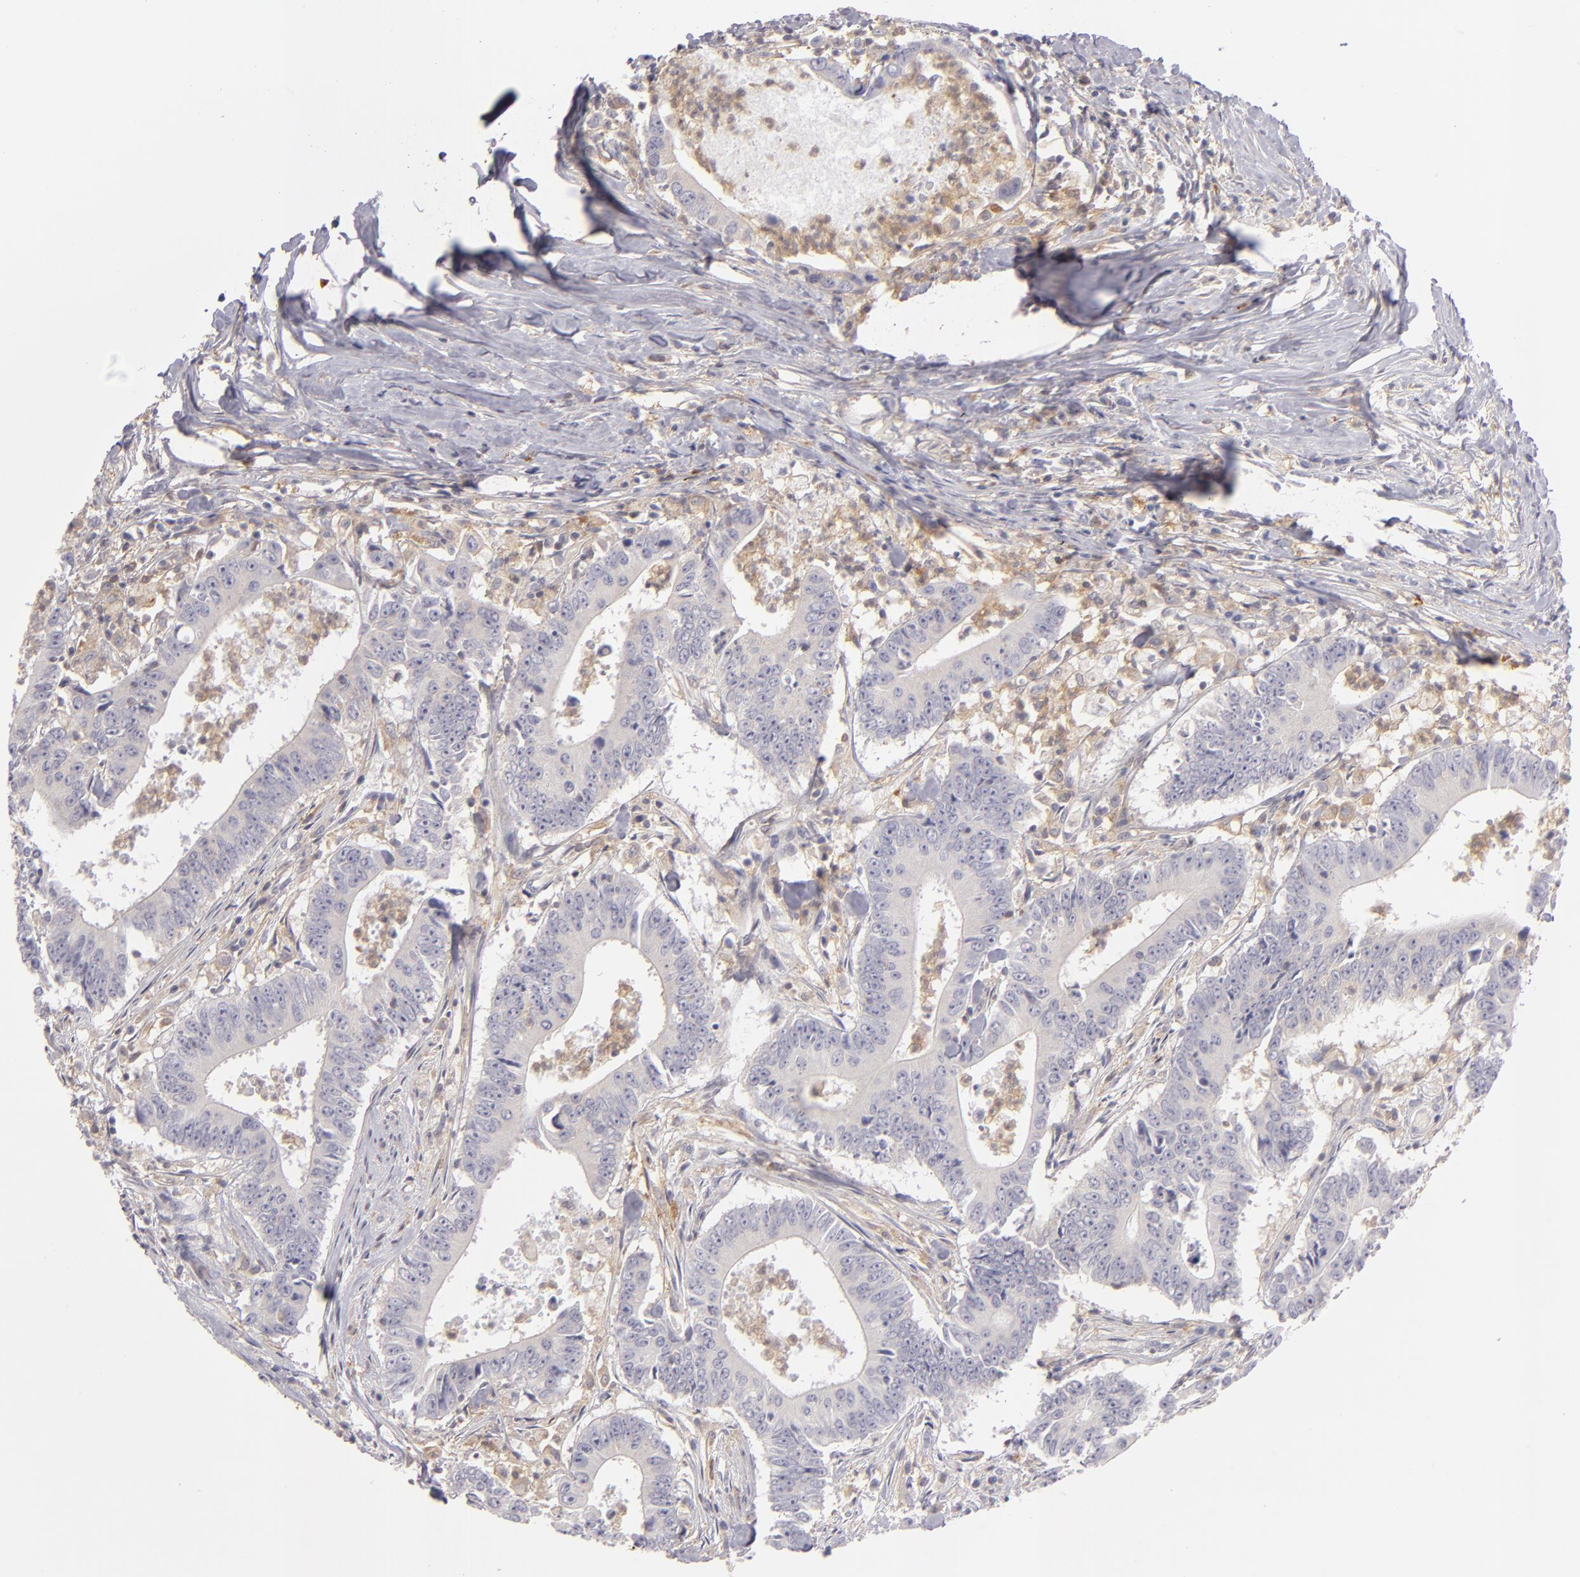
{"staining": {"intensity": "negative", "quantity": "none", "location": "none"}, "tissue": "colorectal cancer", "cell_type": "Tumor cells", "image_type": "cancer", "snomed": [{"axis": "morphology", "description": "Adenocarcinoma, NOS"}, {"axis": "topography", "description": "Colon"}], "caption": "The micrograph displays no staining of tumor cells in adenocarcinoma (colorectal).", "gene": "MMP10", "patient": {"sex": "male", "age": 55}}